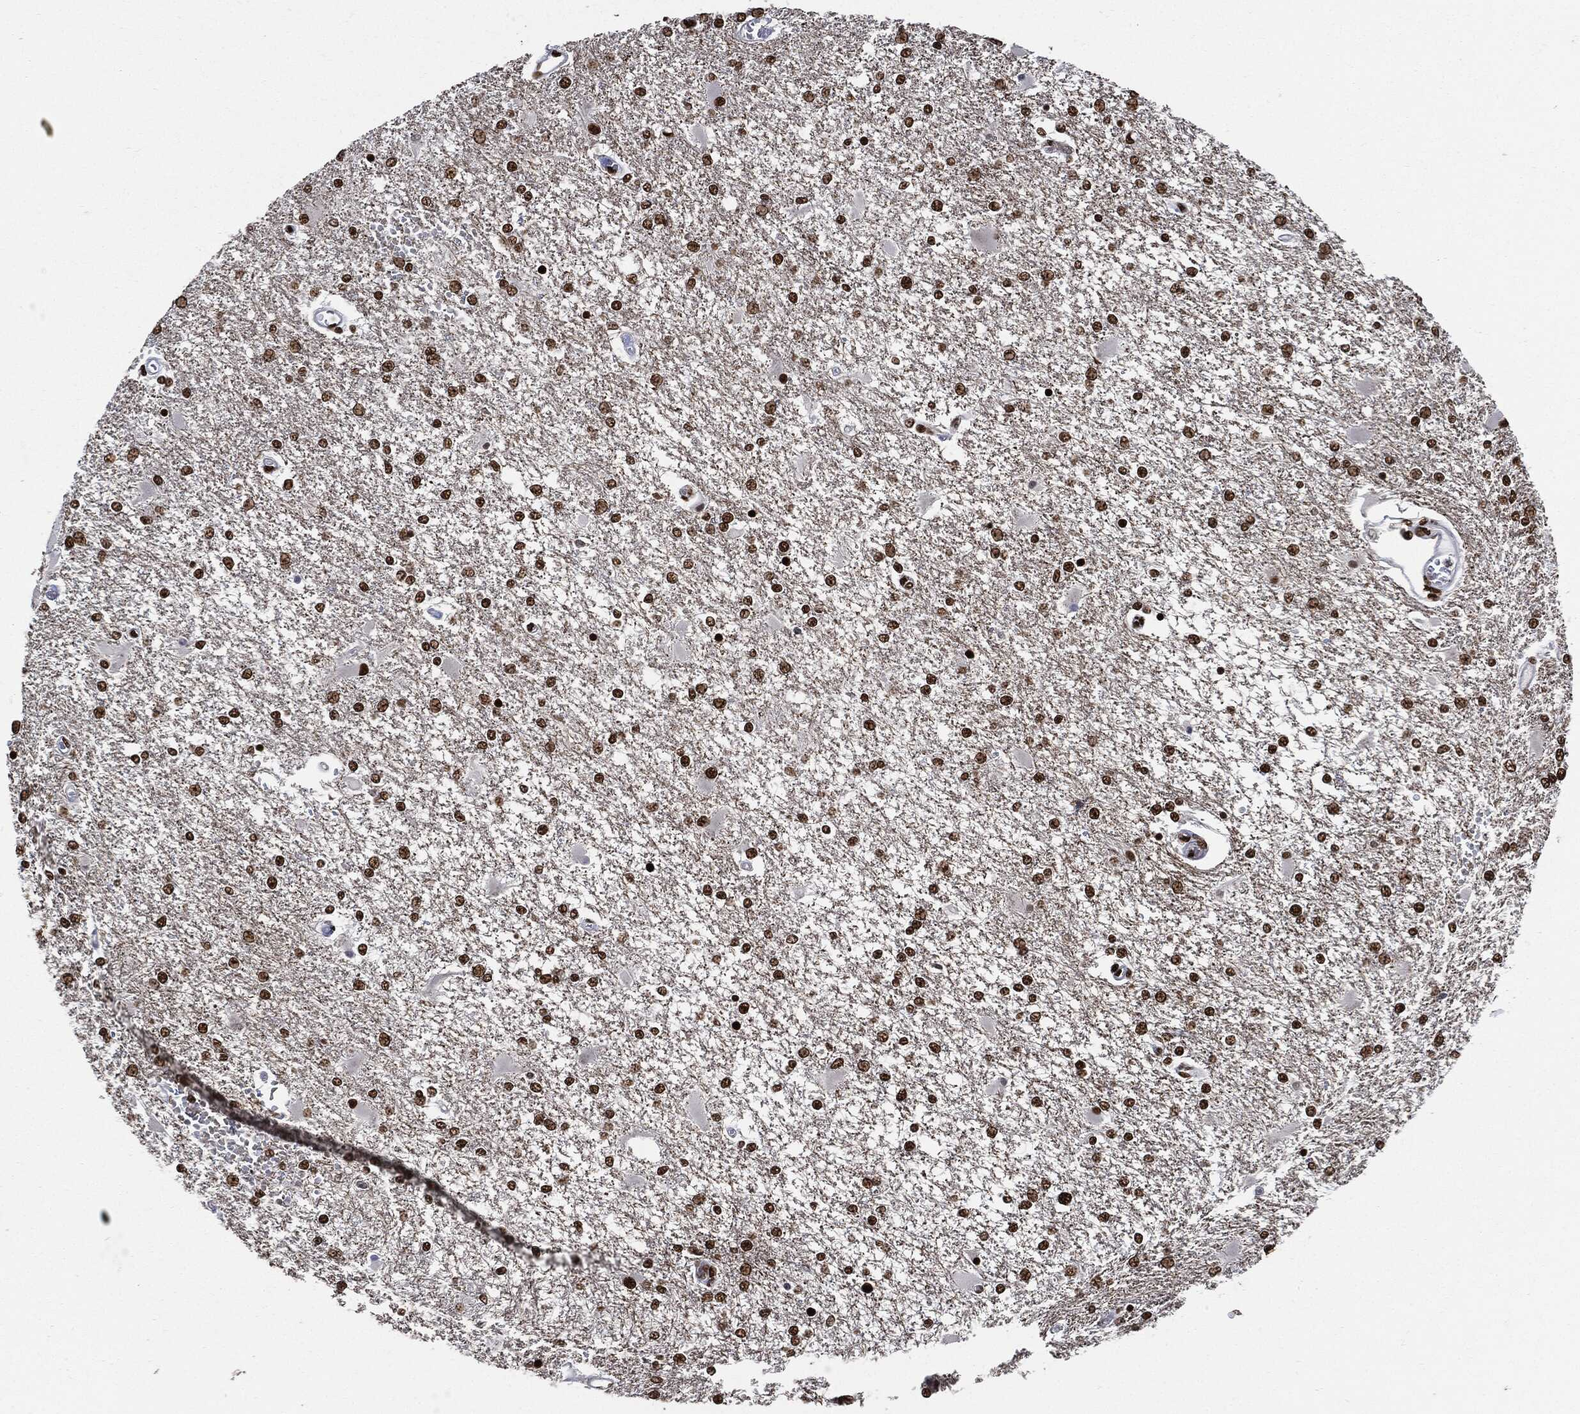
{"staining": {"intensity": "strong", "quantity": ">75%", "location": "nuclear"}, "tissue": "glioma", "cell_type": "Tumor cells", "image_type": "cancer", "snomed": [{"axis": "morphology", "description": "Glioma, malignant, High grade"}, {"axis": "topography", "description": "Cerebral cortex"}], "caption": "Immunohistochemistry of high-grade glioma (malignant) displays high levels of strong nuclear expression in about >75% of tumor cells.", "gene": "RECQL", "patient": {"sex": "male", "age": 79}}